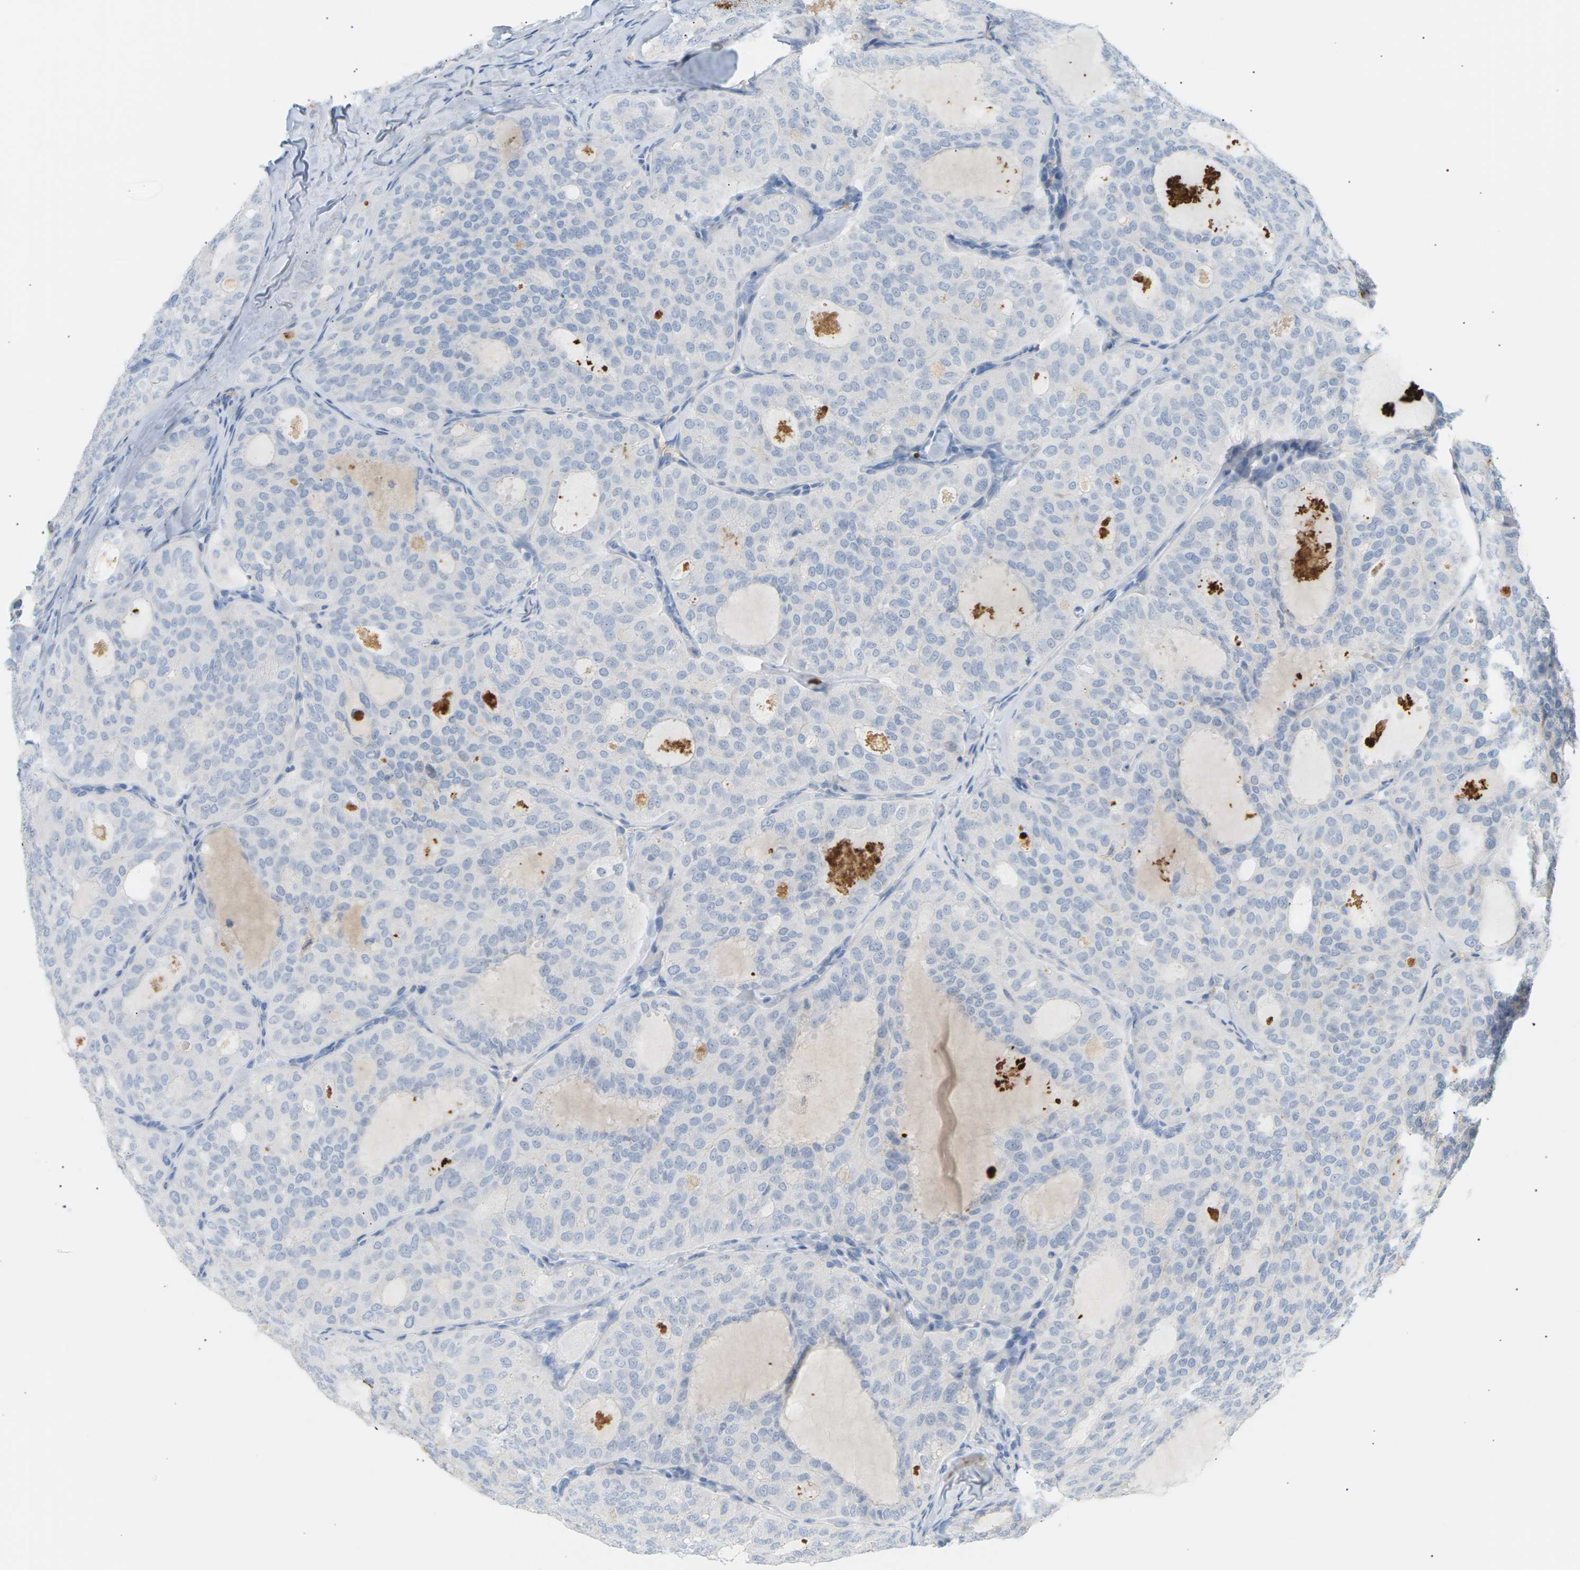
{"staining": {"intensity": "weak", "quantity": "<25%", "location": "cytoplasmic/membranous"}, "tissue": "thyroid cancer", "cell_type": "Tumor cells", "image_type": "cancer", "snomed": [{"axis": "morphology", "description": "Follicular adenoma carcinoma, NOS"}, {"axis": "topography", "description": "Thyroid gland"}], "caption": "Thyroid cancer (follicular adenoma carcinoma) was stained to show a protein in brown. There is no significant staining in tumor cells.", "gene": "CLU", "patient": {"sex": "male", "age": 75}}